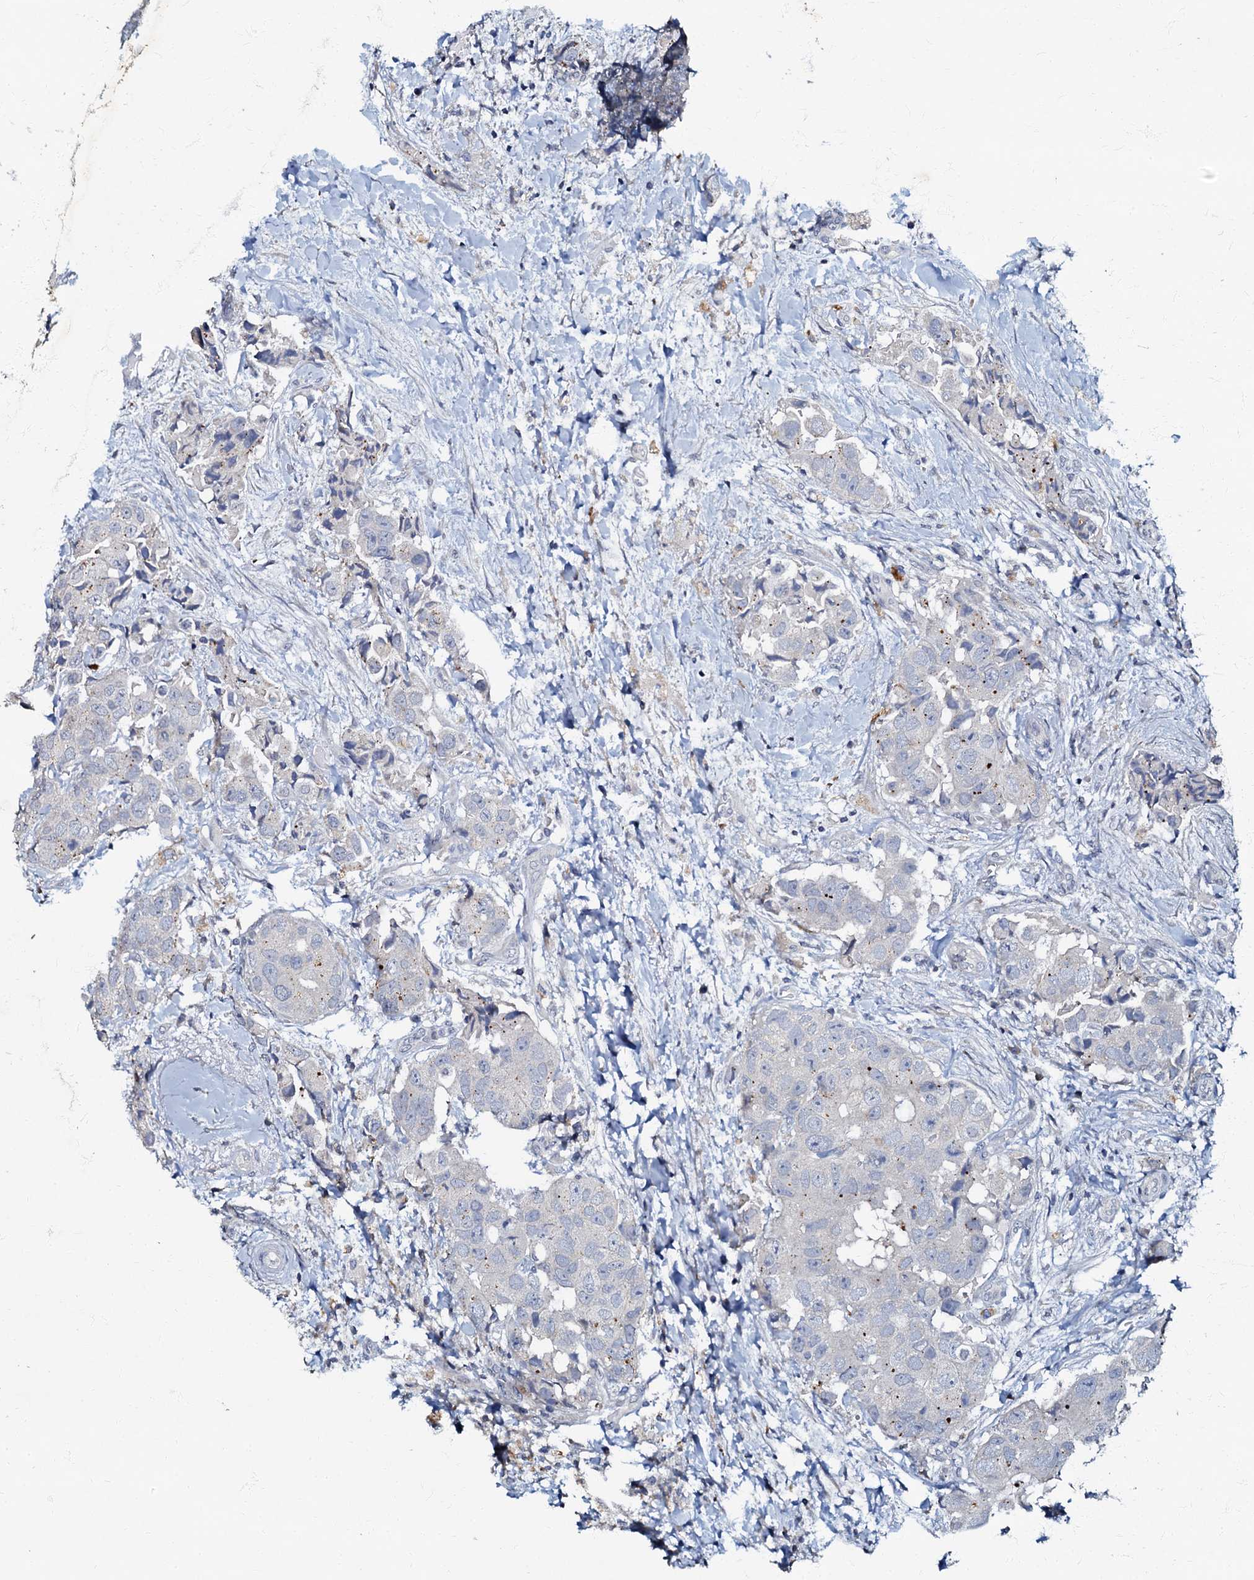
{"staining": {"intensity": "negative", "quantity": "none", "location": "none"}, "tissue": "breast cancer", "cell_type": "Tumor cells", "image_type": "cancer", "snomed": [{"axis": "morphology", "description": "Normal tissue, NOS"}, {"axis": "morphology", "description": "Duct carcinoma"}, {"axis": "topography", "description": "Breast"}], "caption": "Immunohistochemistry (IHC) of breast cancer displays no staining in tumor cells.", "gene": "OLAH", "patient": {"sex": "female", "age": 62}}